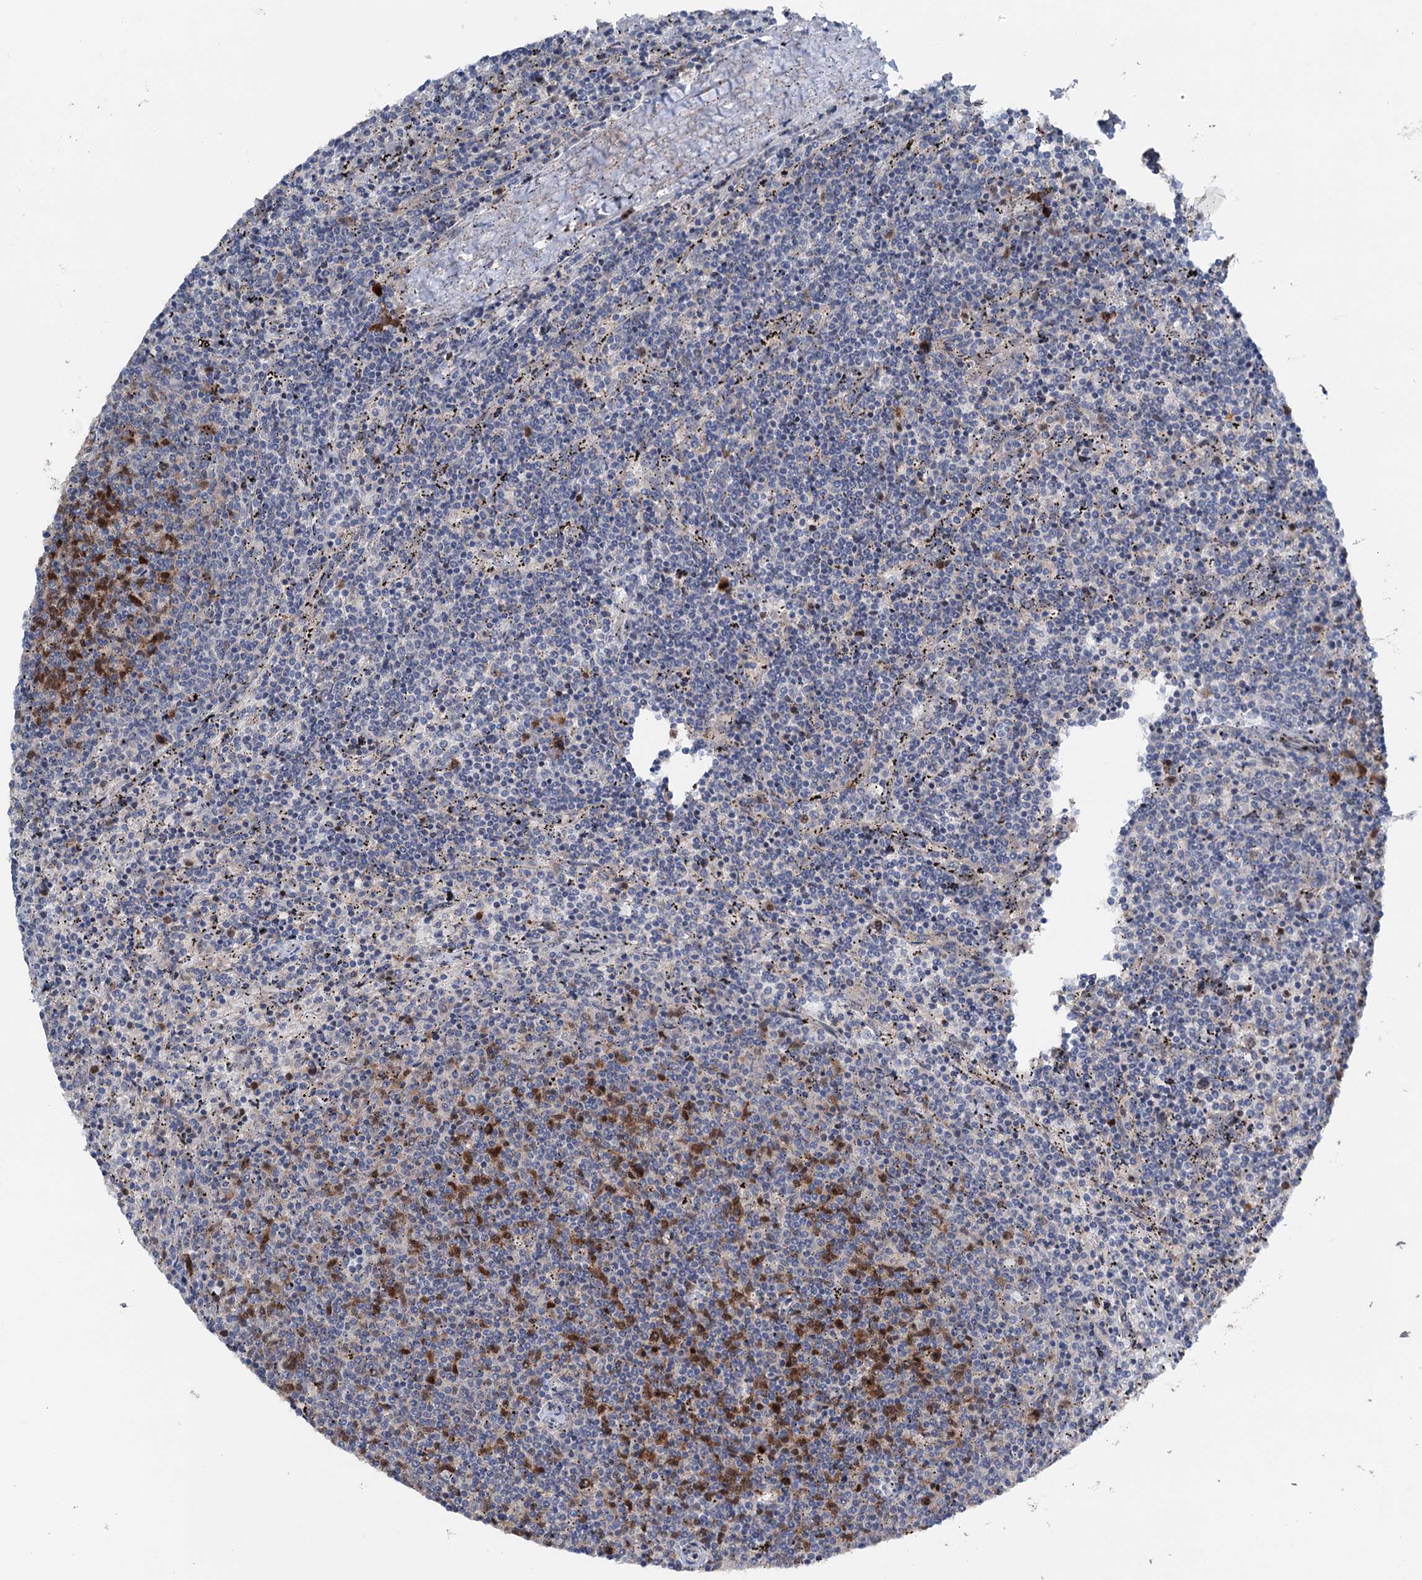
{"staining": {"intensity": "negative", "quantity": "none", "location": "none"}, "tissue": "lymphoma", "cell_type": "Tumor cells", "image_type": "cancer", "snomed": [{"axis": "morphology", "description": "Malignant lymphoma, non-Hodgkin's type, Low grade"}, {"axis": "topography", "description": "Spleen"}], "caption": "Protein analysis of lymphoma shows no significant staining in tumor cells.", "gene": "NCAPD2", "patient": {"sex": "female", "age": 50}}